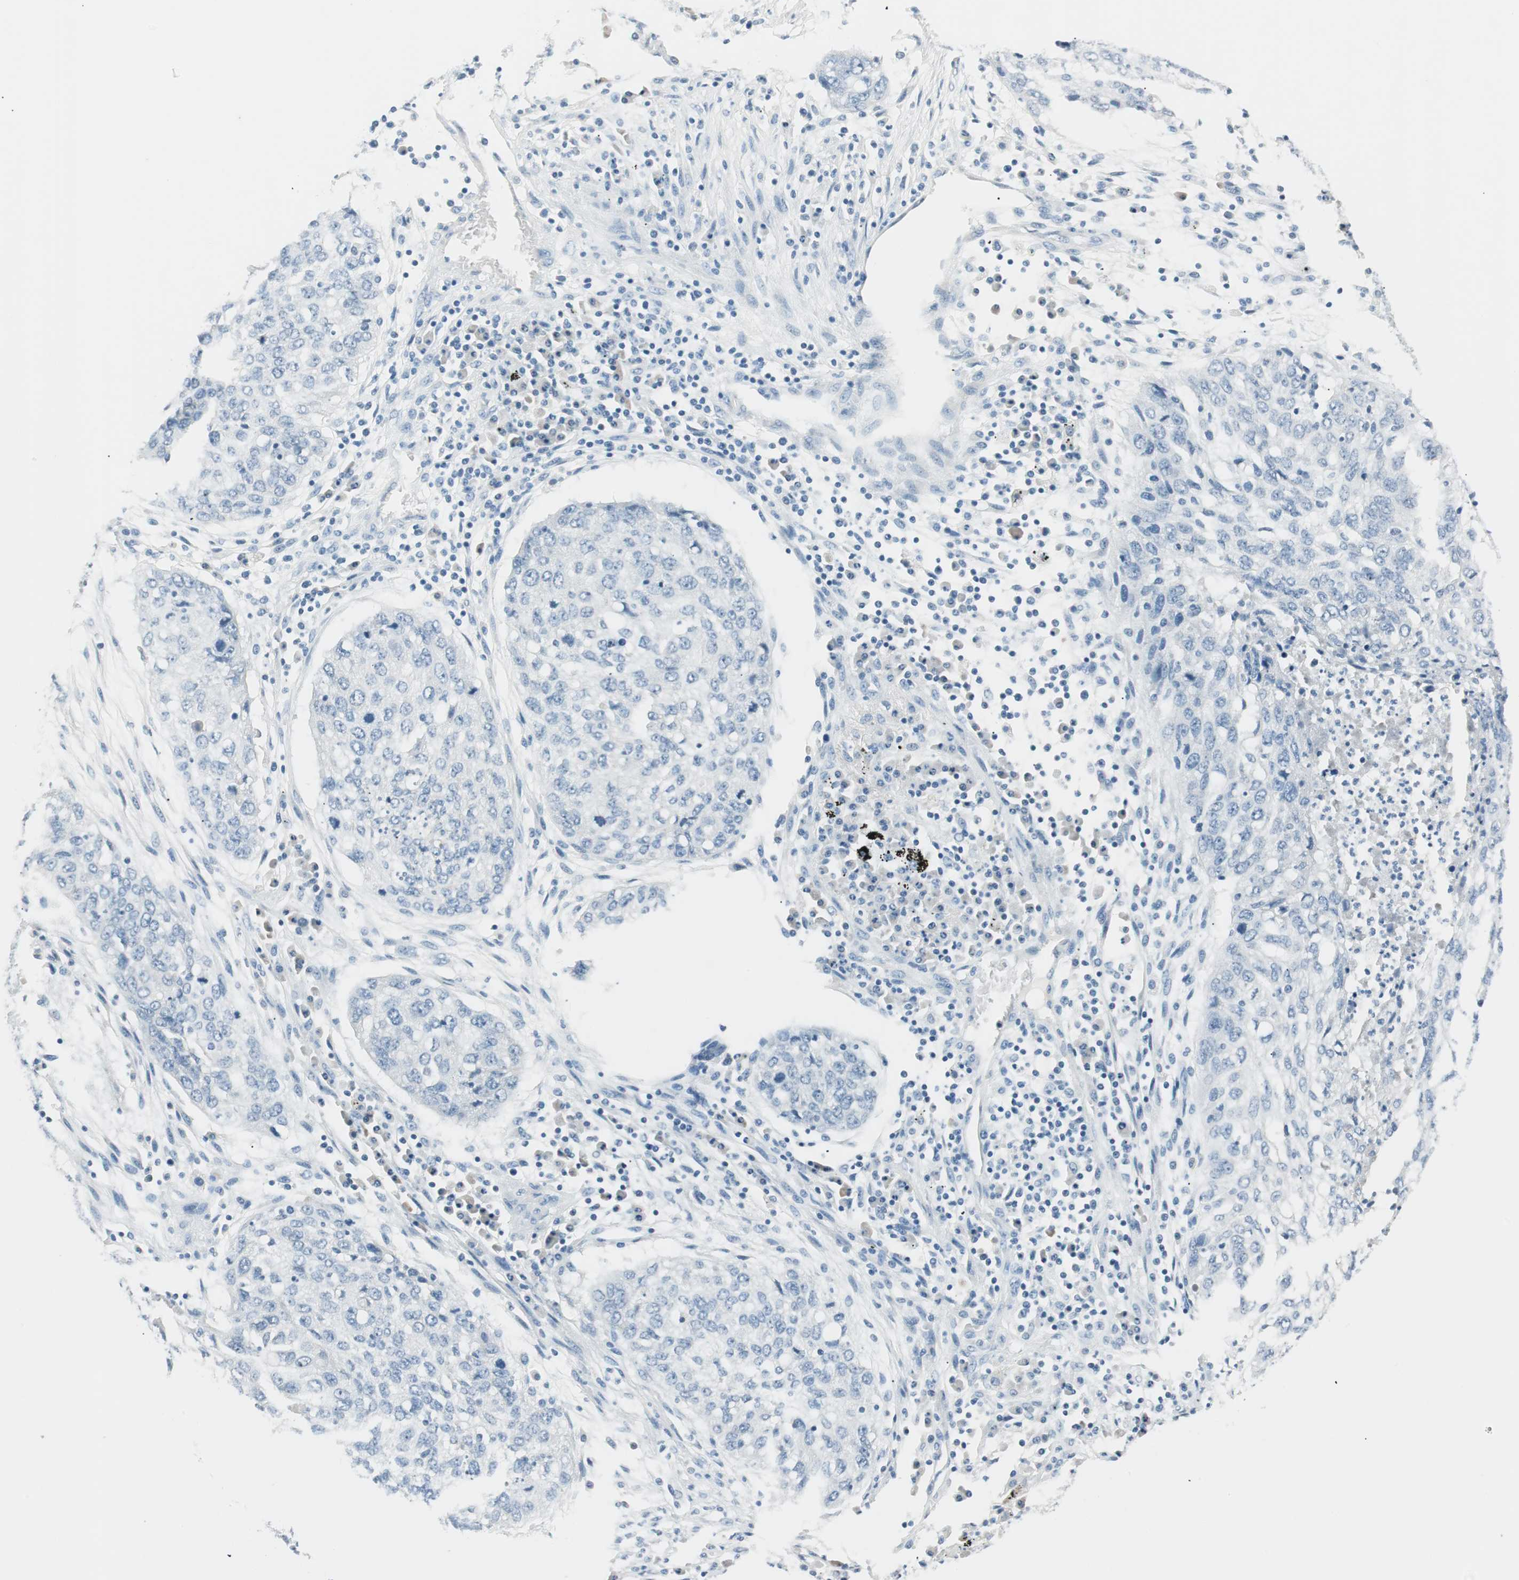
{"staining": {"intensity": "negative", "quantity": "none", "location": "none"}, "tissue": "lung cancer", "cell_type": "Tumor cells", "image_type": "cancer", "snomed": [{"axis": "morphology", "description": "Squamous cell carcinoma, NOS"}, {"axis": "topography", "description": "Lung"}], "caption": "A high-resolution micrograph shows IHC staining of lung squamous cell carcinoma, which demonstrates no significant positivity in tumor cells. (Brightfield microscopy of DAB (3,3'-diaminobenzidine) immunohistochemistry at high magnification).", "gene": "HOXB13", "patient": {"sex": "female", "age": 63}}